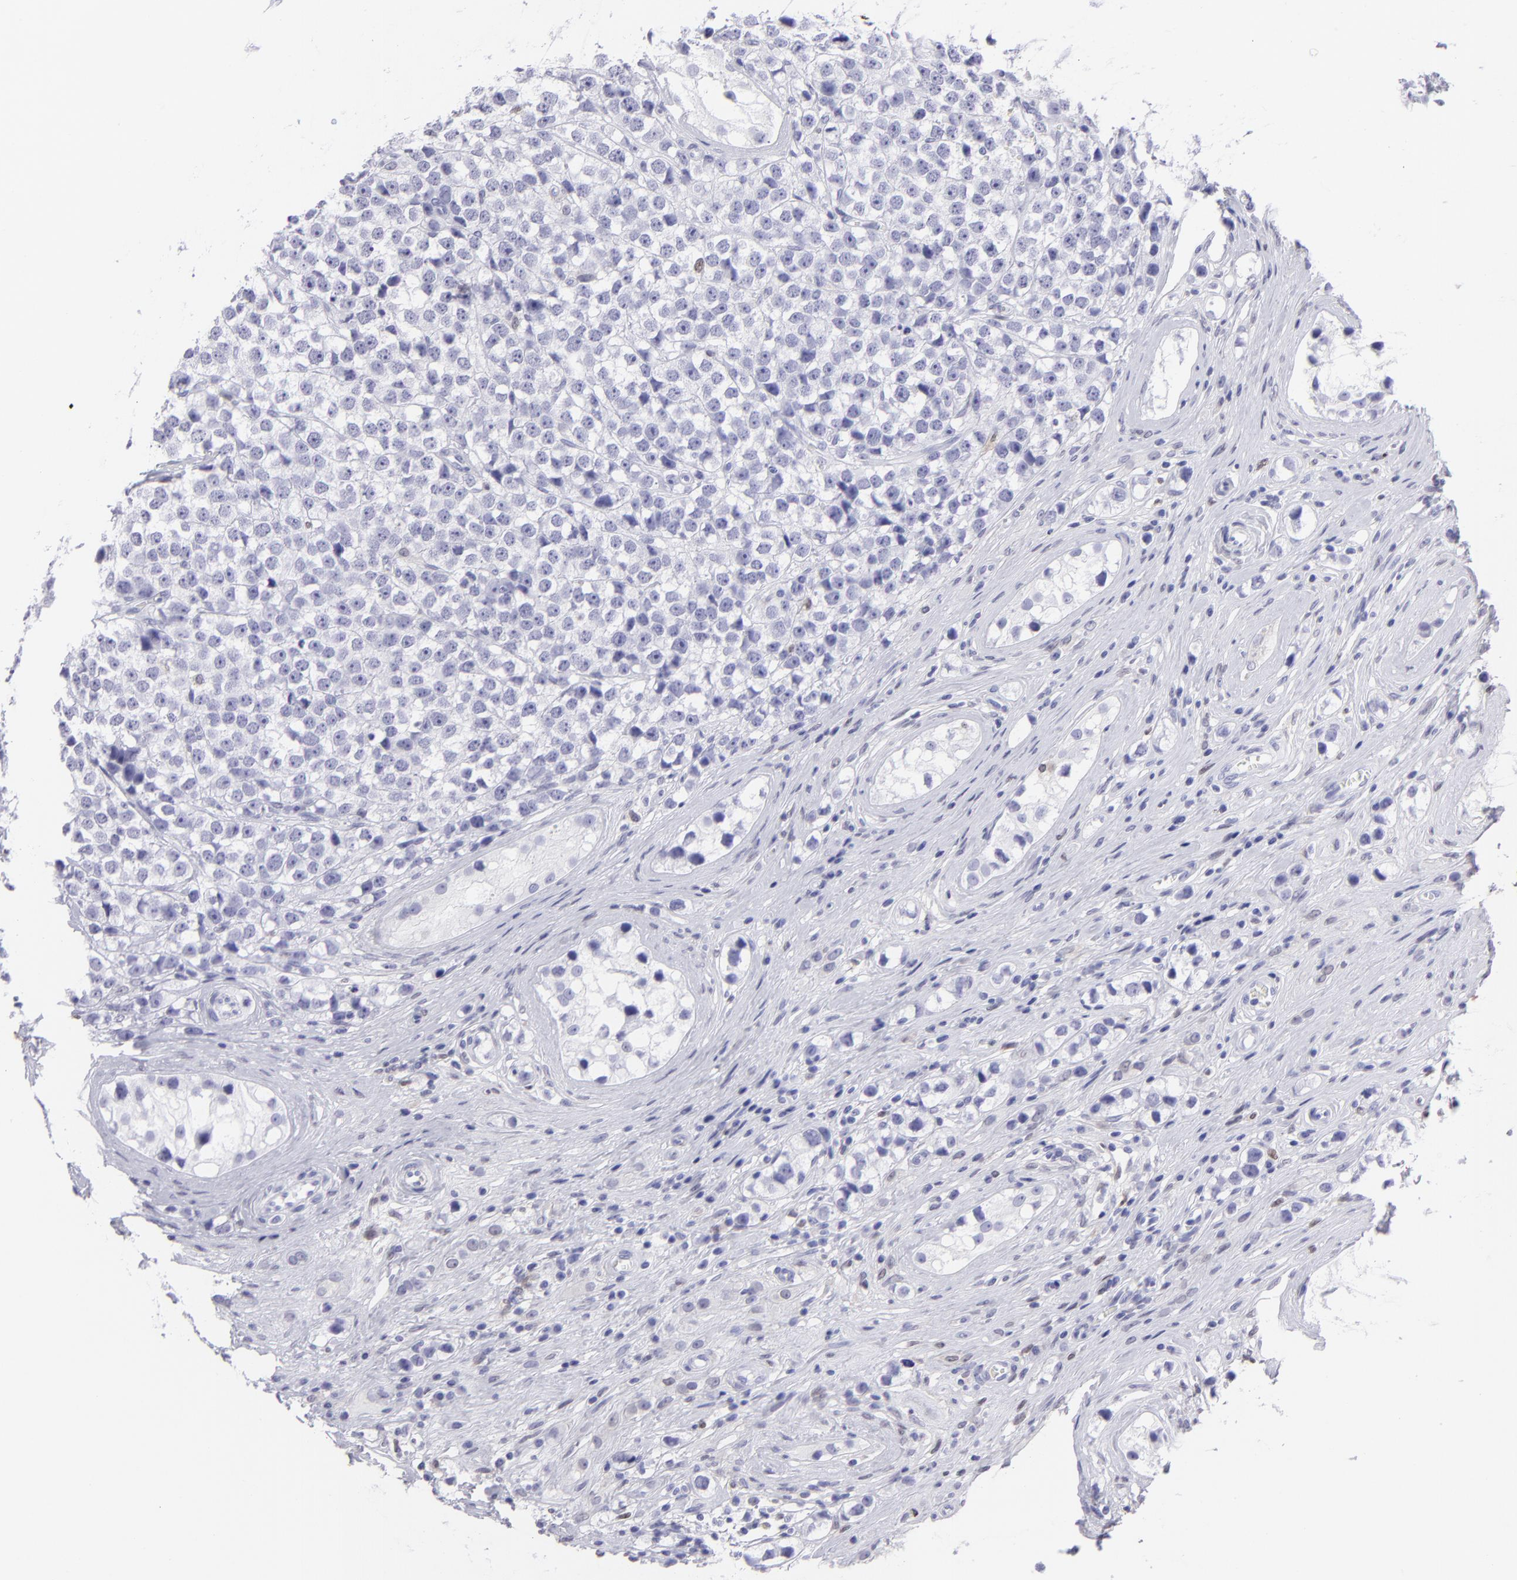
{"staining": {"intensity": "negative", "quantity": "none", "location": "none"}, "tissue": "testis cancer", "cell_type": "Tumor cells", "image_type": "cancer", "snomed": [{"axis": "morphology", "description": "Seminoma, NOS"}, {"axis": "topography", "description": "Testis"}], "caption": "This is an immunohistochemistry photomicrograph of human testis cancer (seminoma). There is no staining in tumor cells.", "gene": "MITF", "patient": {"sex": "male", "age": 25}}